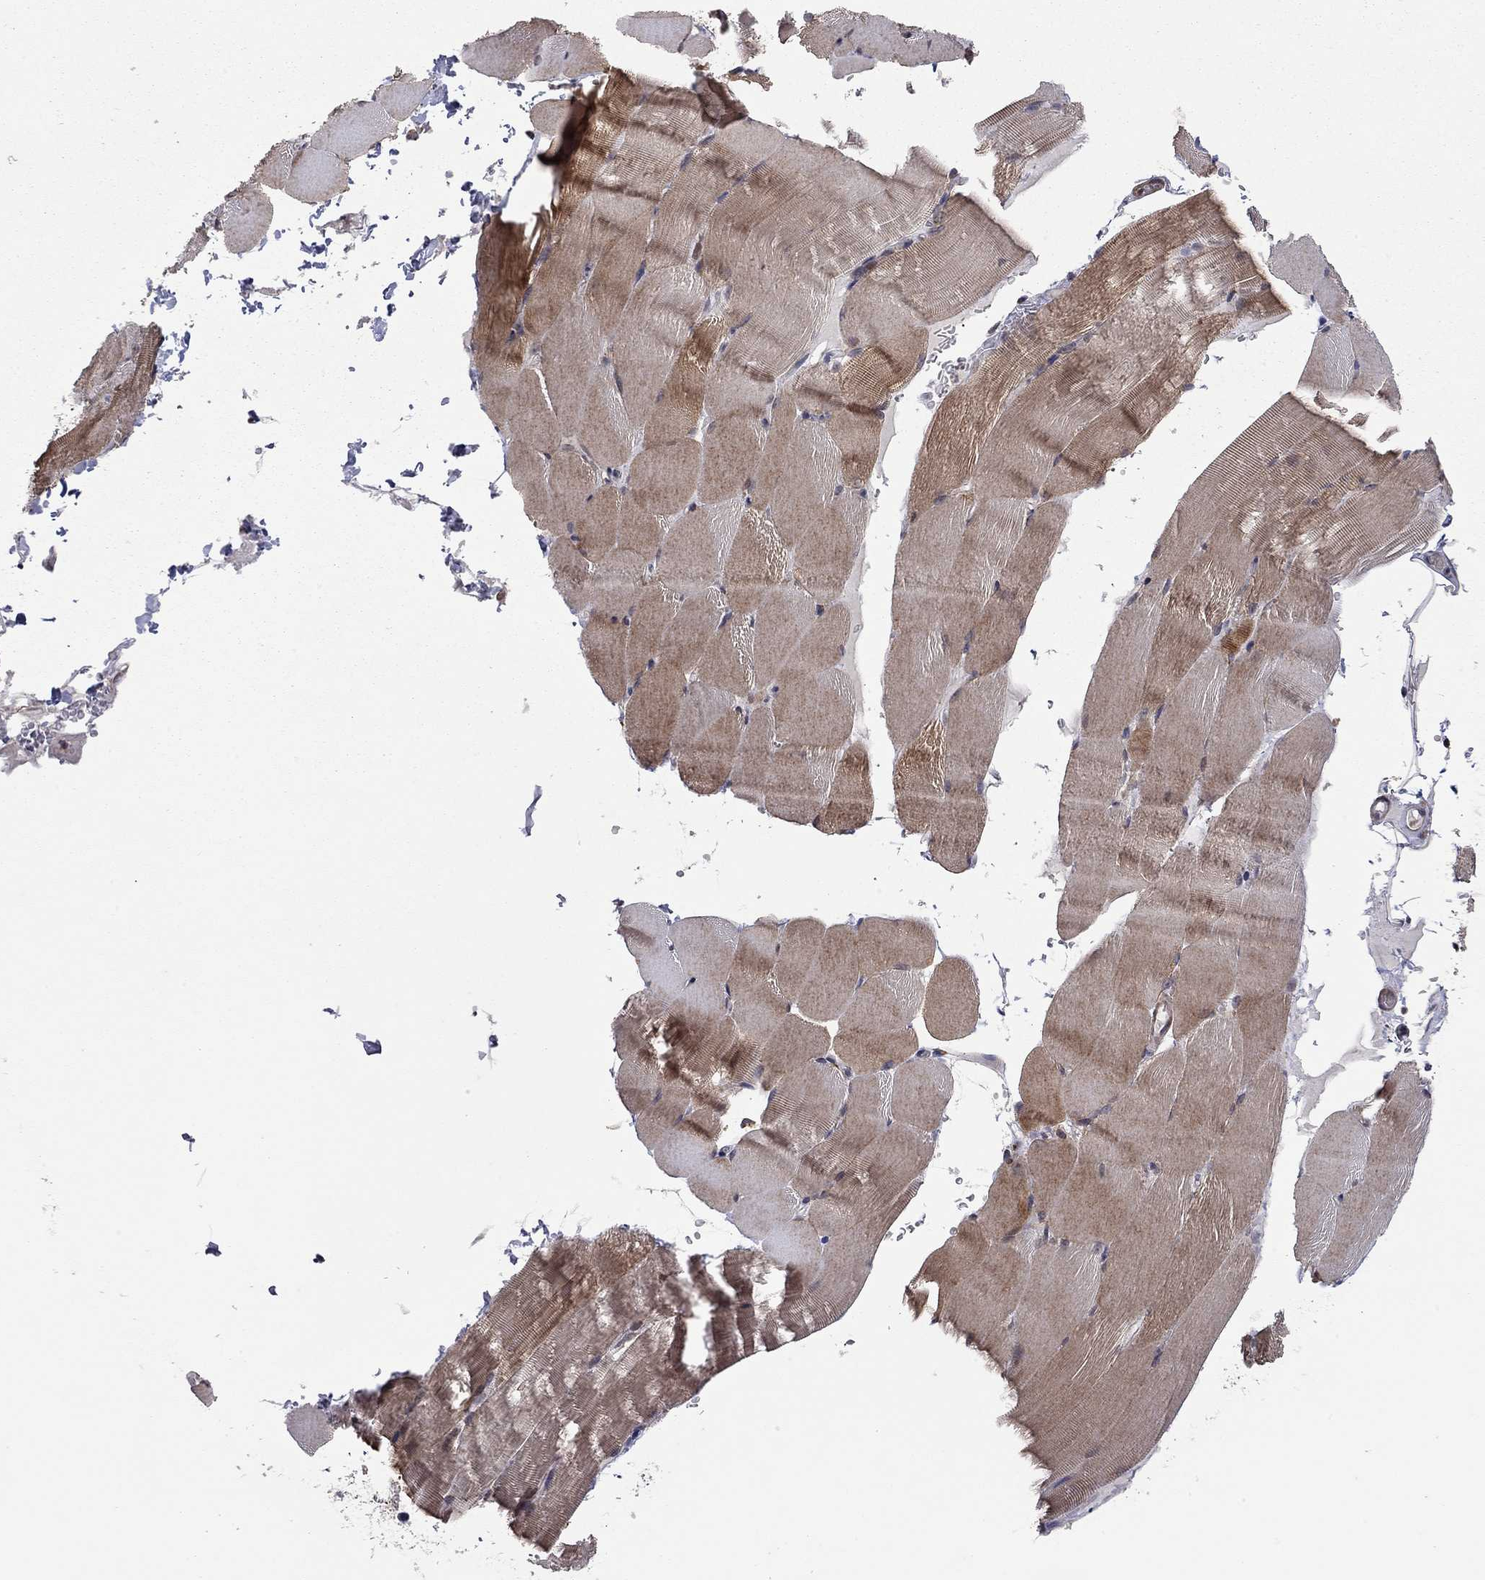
{"staining": {"intensity": "moderate", "quantity": "25%-75%", "location": "cytoplasmic/membranous"}, "tissue": "skeletal muscle", "cell_type": "Myocytes", "image_type": "normal", "snomed": [{"axis": "morphology", "description": "Normal tissue, NOS"}, {"axis": "topography", "description": "Skeletal muscle"}], "caption": "Immunohistochemical staining of normal skeletal muscle exhibits medium levels of moderate cytoplasmic/membranous positivity in about 25%-75% of myocytes. The staining was performed using DAB (3,3'-diaminobenzidine), with brown indicating positive protein expression. Nuclei are stained blue with hematoxylin.", "gene": "IDS", "patient": {"sex": "female", "age": 37}}